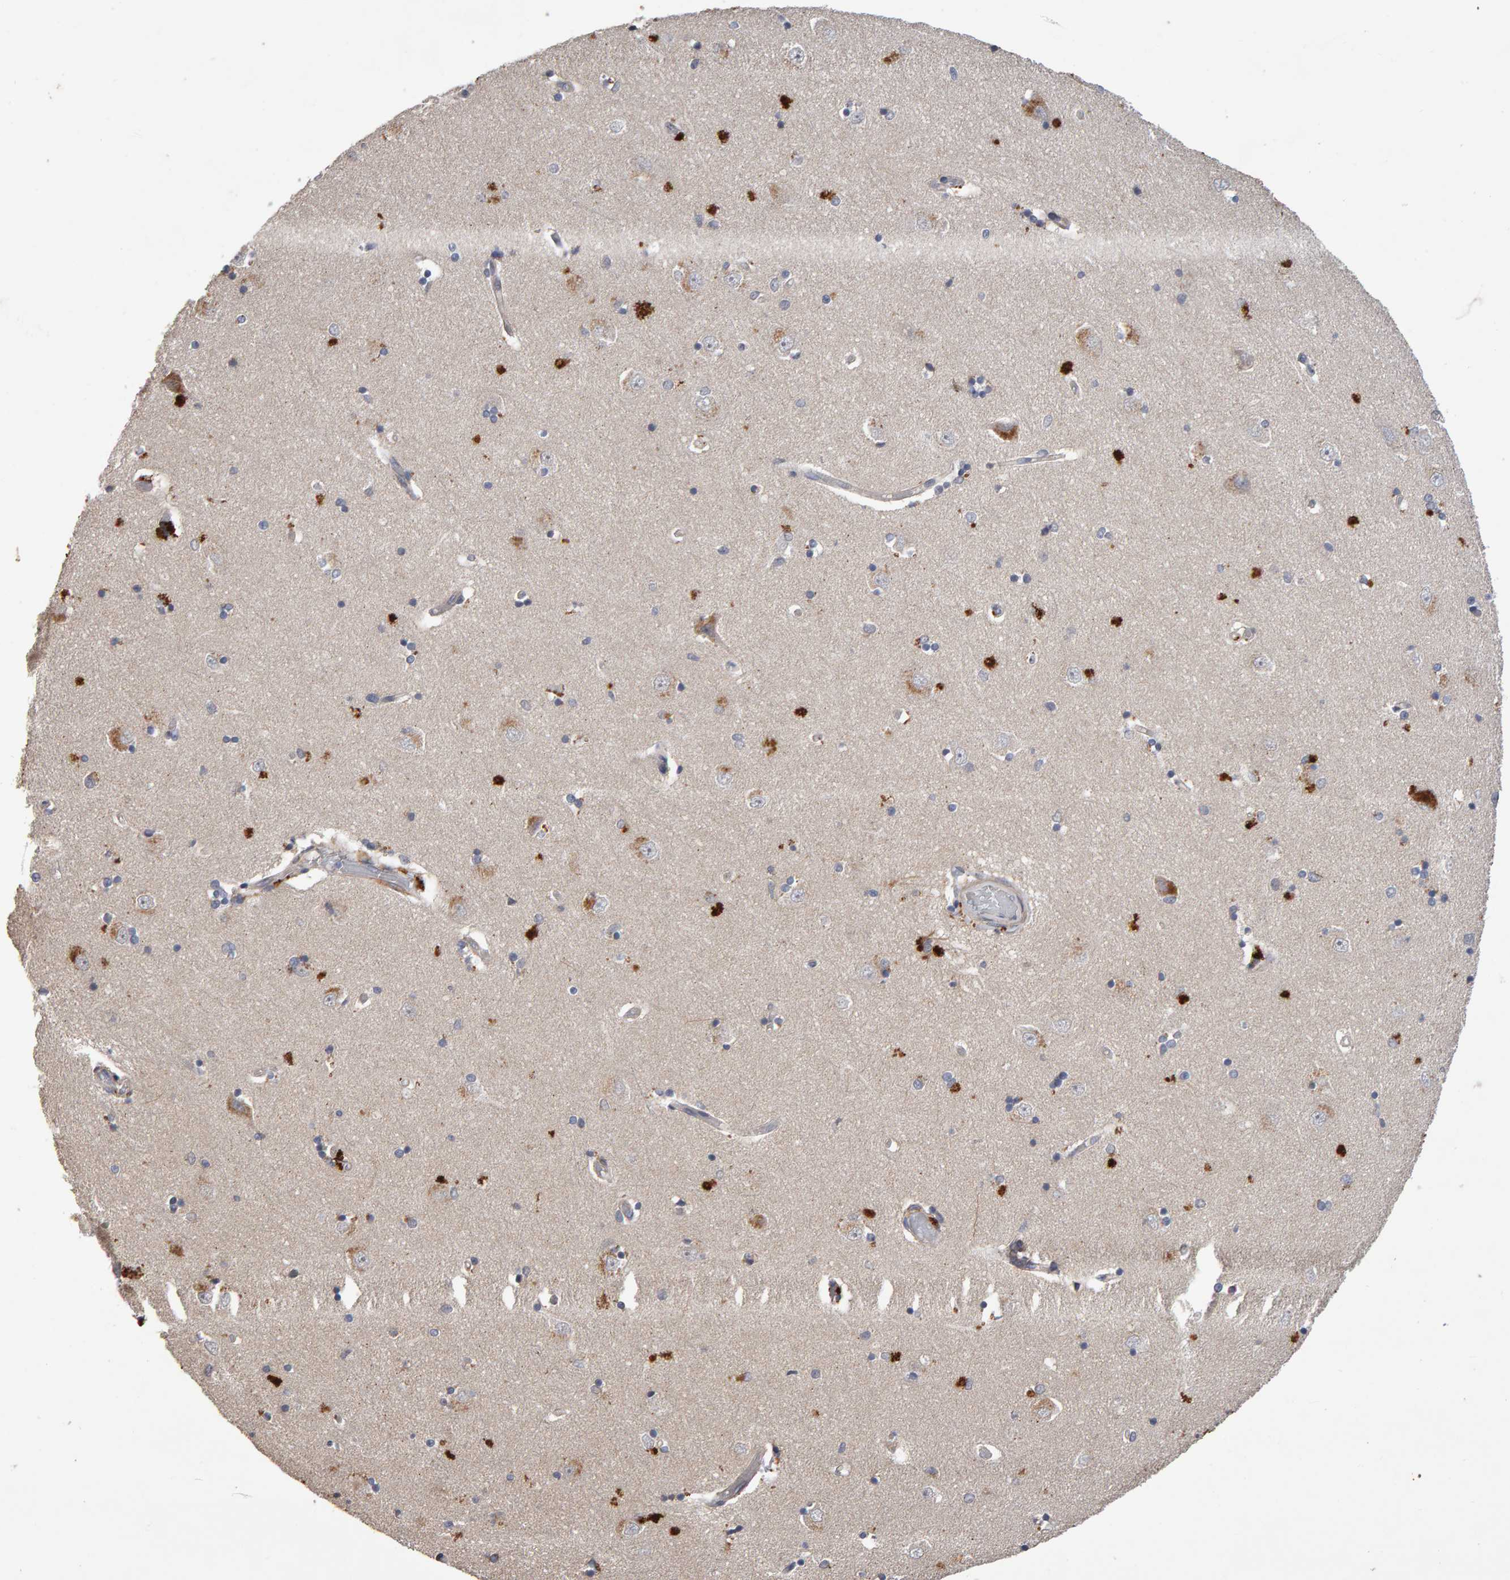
{"staining": {"intensity": "negative", "quantity": "none", "location": "none"}, "tissue": "hippocampus", "cell_type": "Glial cells", "image_type": "normal", "snomed": [{"axis": "morphology", "description": "Normal tissue, NOS"}, {"axis": "topography", "description": "Hippocampus"}], "caption": "Immunohistochemical staining of unremarkable human hippocampus exhibits no significant positivity in glial cells. The staining was performed using DAB (3,3'-diaminobenzidine) to visualize the protein expression in brown, while the nuclei were stained in blue with hematoxylin (Magnification: 20x).", "gene": "COASY", "patient": {"sex": "male", "age": 45}}